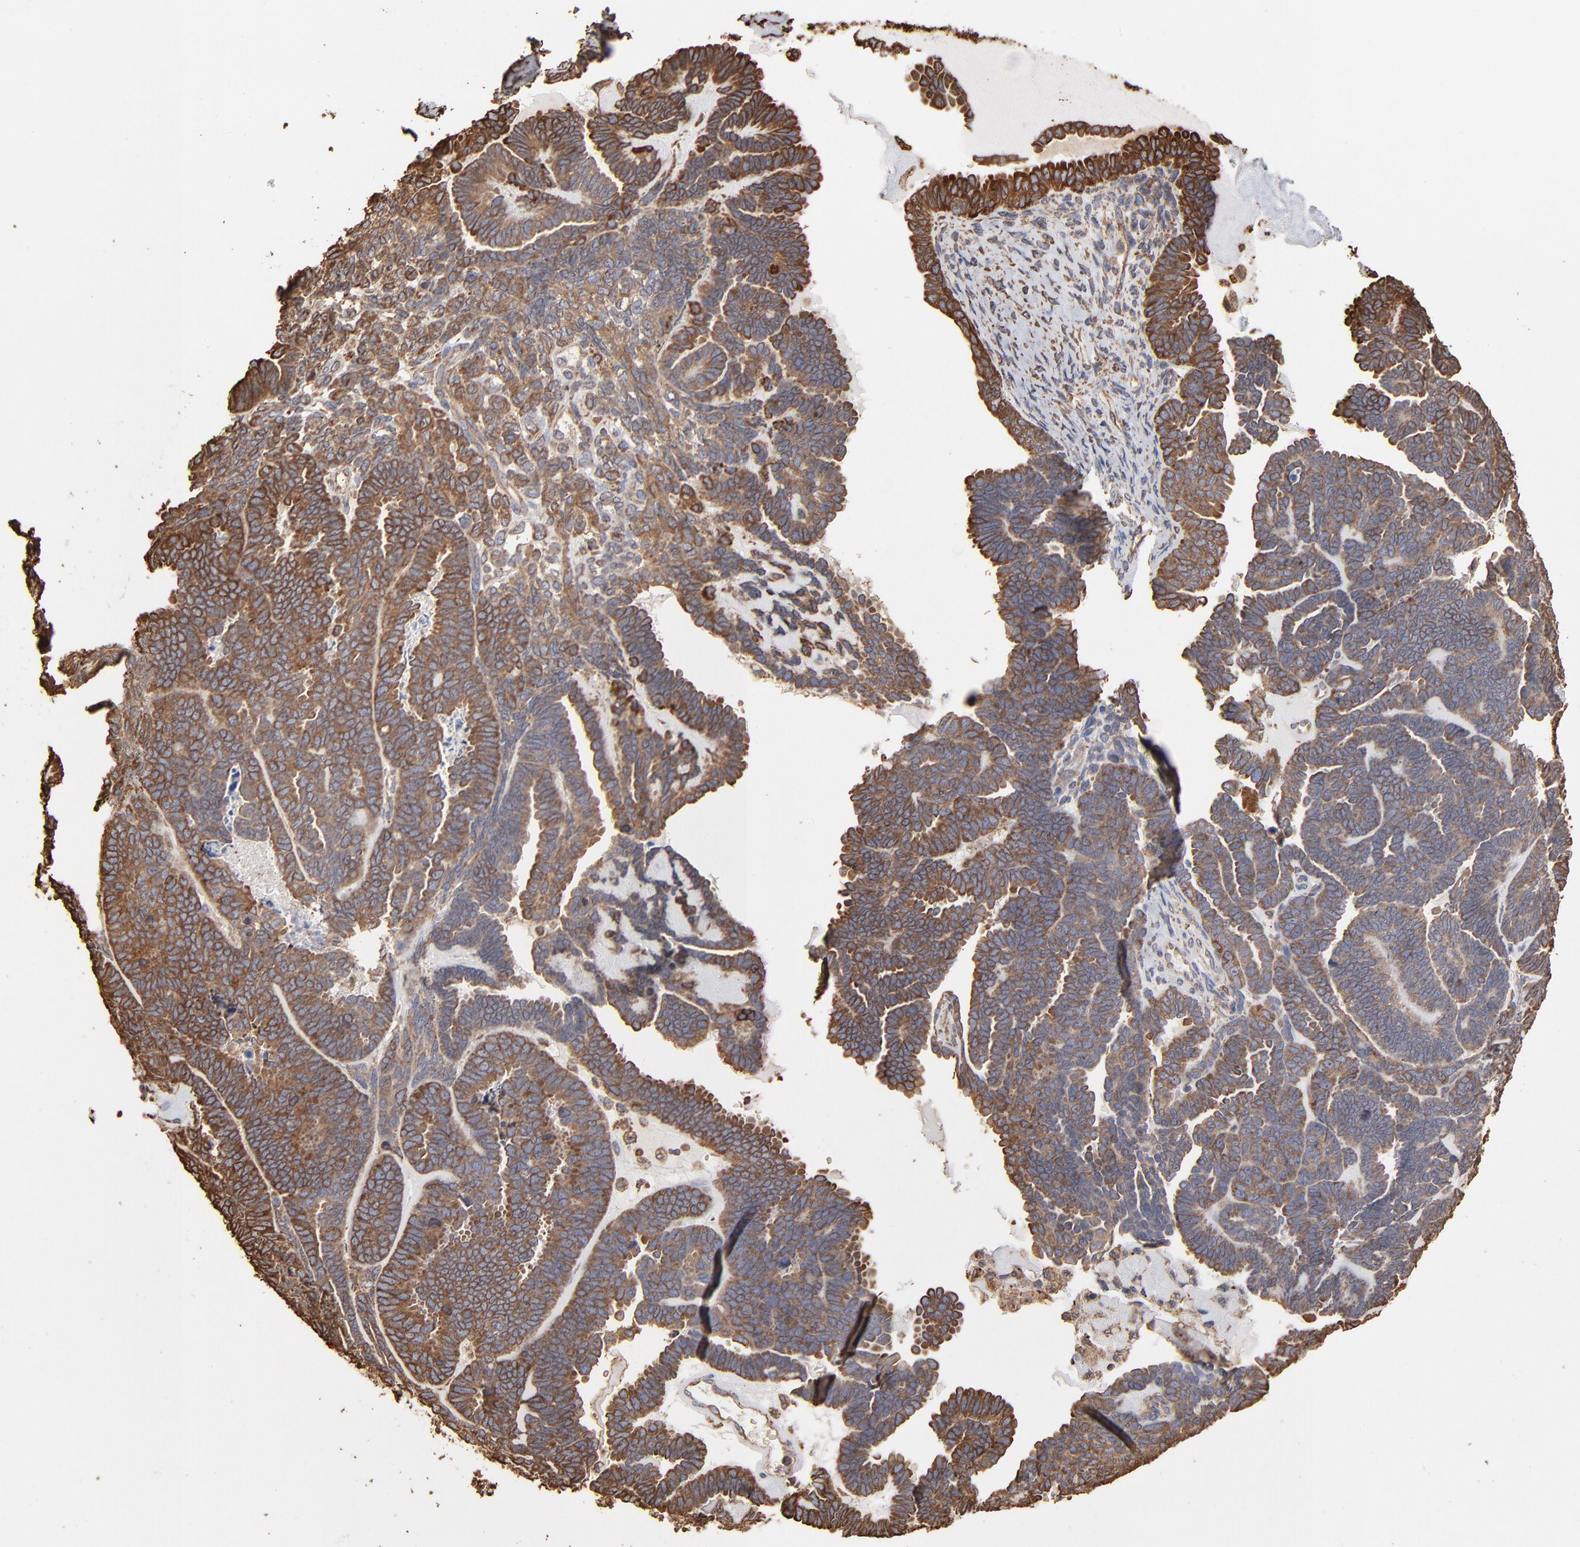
{"staining": {"intensity": "moderate", "quantity": ">75%", "location": "cytoplasmic/membranous"}, "tissue": "endometrial cancer", "cell_type": "Tumor cells", "image_type": "cancer", "snomed": [{"axis": "morphology", "description": "Neoplasm, malignant, NOS"}, {"axis": "topography", "description": "Endometrium"}], "caption": "Moderate cytoplasmic/membranous positivity is present in about >75% of tumor cells in endometrial cancer (neoplasm (malignant)). The protein of interest is stained brown, and the nuclei are stained in blue (DAB IHC with brightfield microscopy, high magnification).", "gene": "PDIA3", "patient": {"sex": "female", "age": 74}}